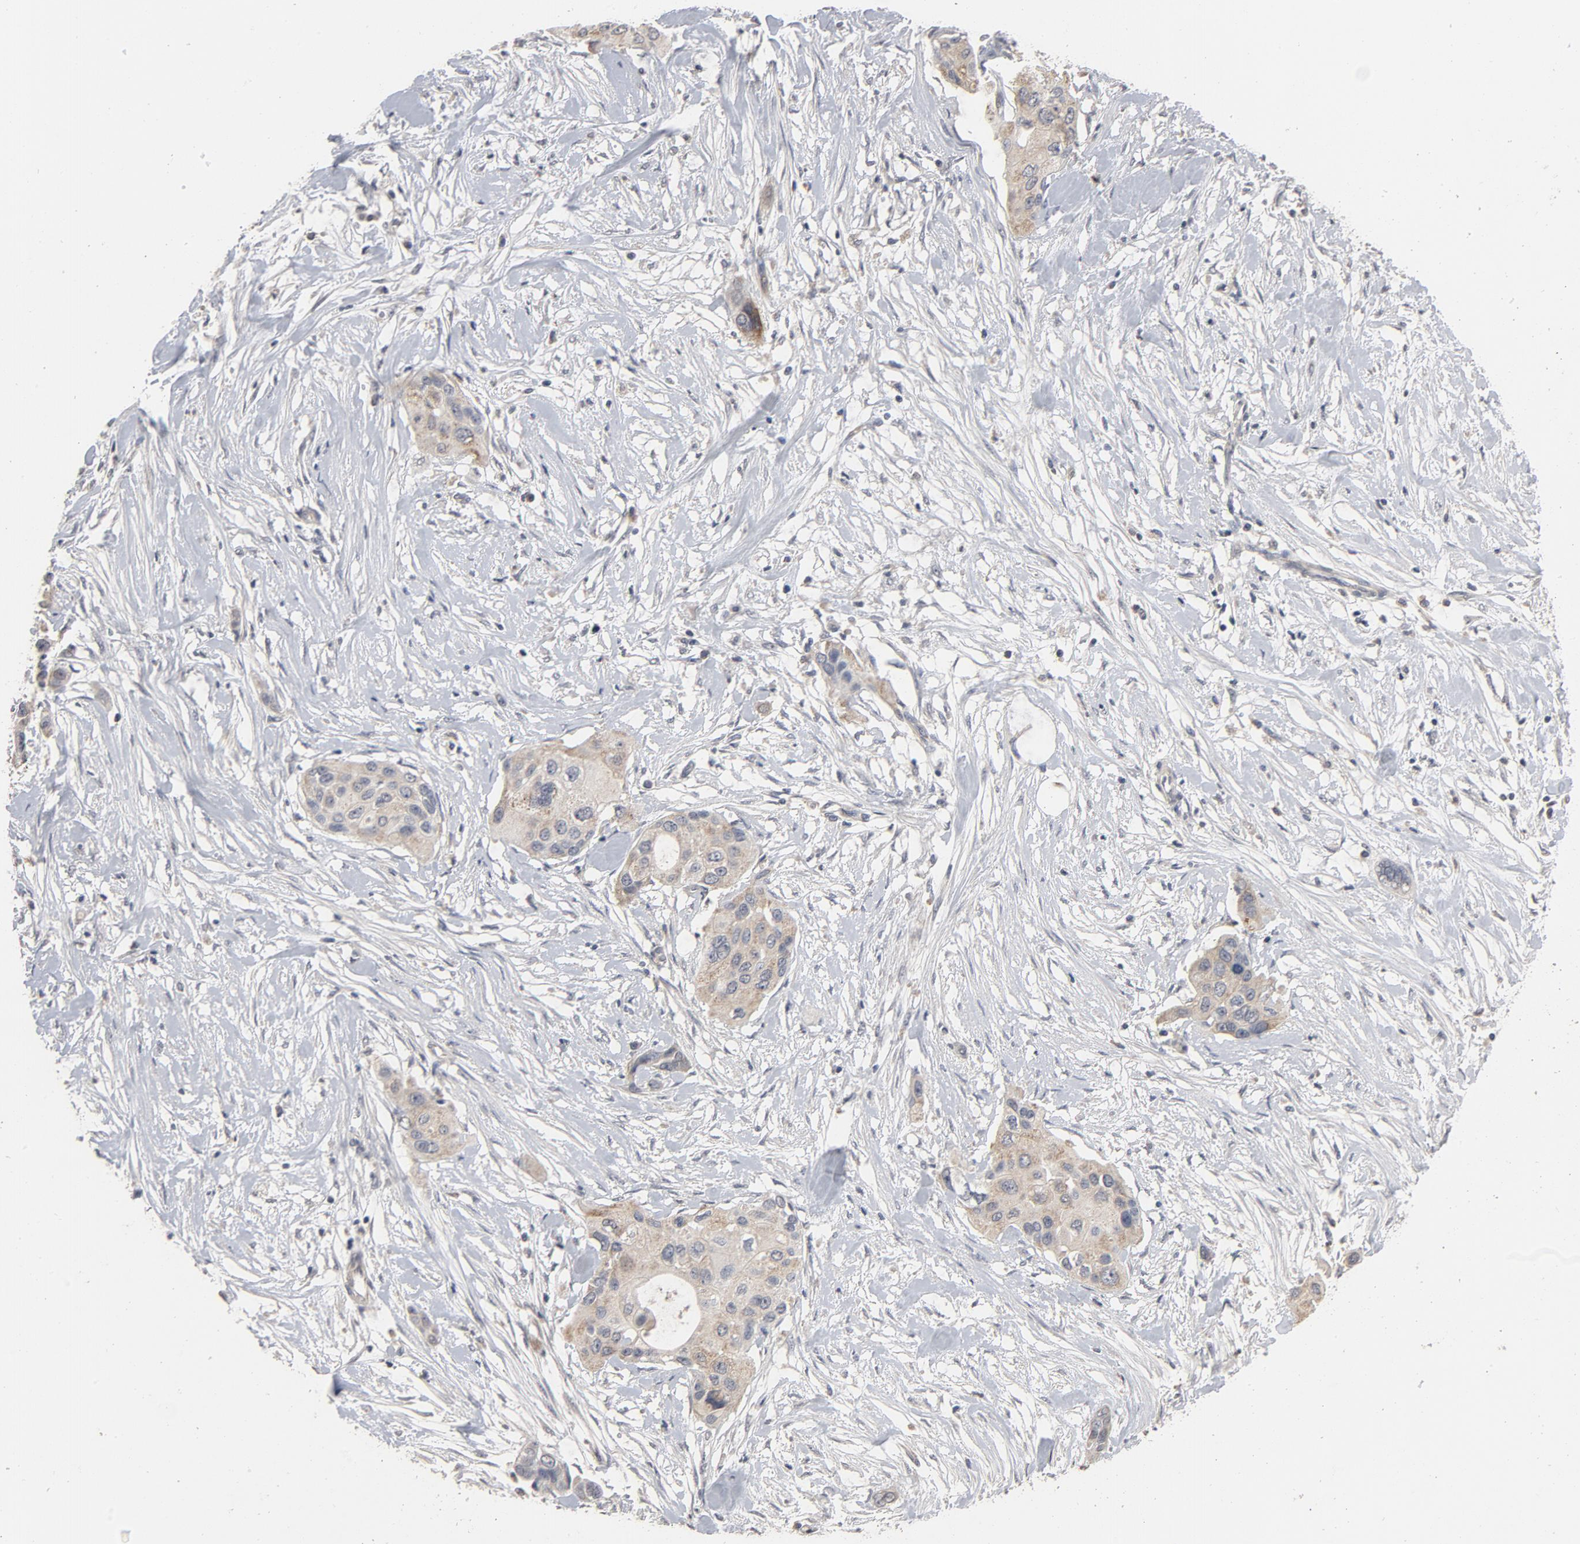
{"staining": {"intensity": "weak", "quantity": ">75%", "location": "cytoplasmic/membranous"}, "tissue": "pancreatic cancer", "cell_type": "Tumor cells", "image_type": "cancer", "snomed": [{"axis": "morphology", "description": "Adenocarcinoma, NOS"}, {"axis": "topography", "description": "Pancreas"}], "caption": "Immunohistochemical staining of human adenocarcinoma (pancreatic) shows low levels of weak cytoplasmic/membranous expression in about >75% of tumor cells. The staining is performed using DAB (3,3'-diaminobenzidine) brown chromogen to label protein expression. The nuclei are counter-stained blue using hematoxylin.", "gene": "PPP1R1B", "patient": {"sex": "female", "age": 60}}